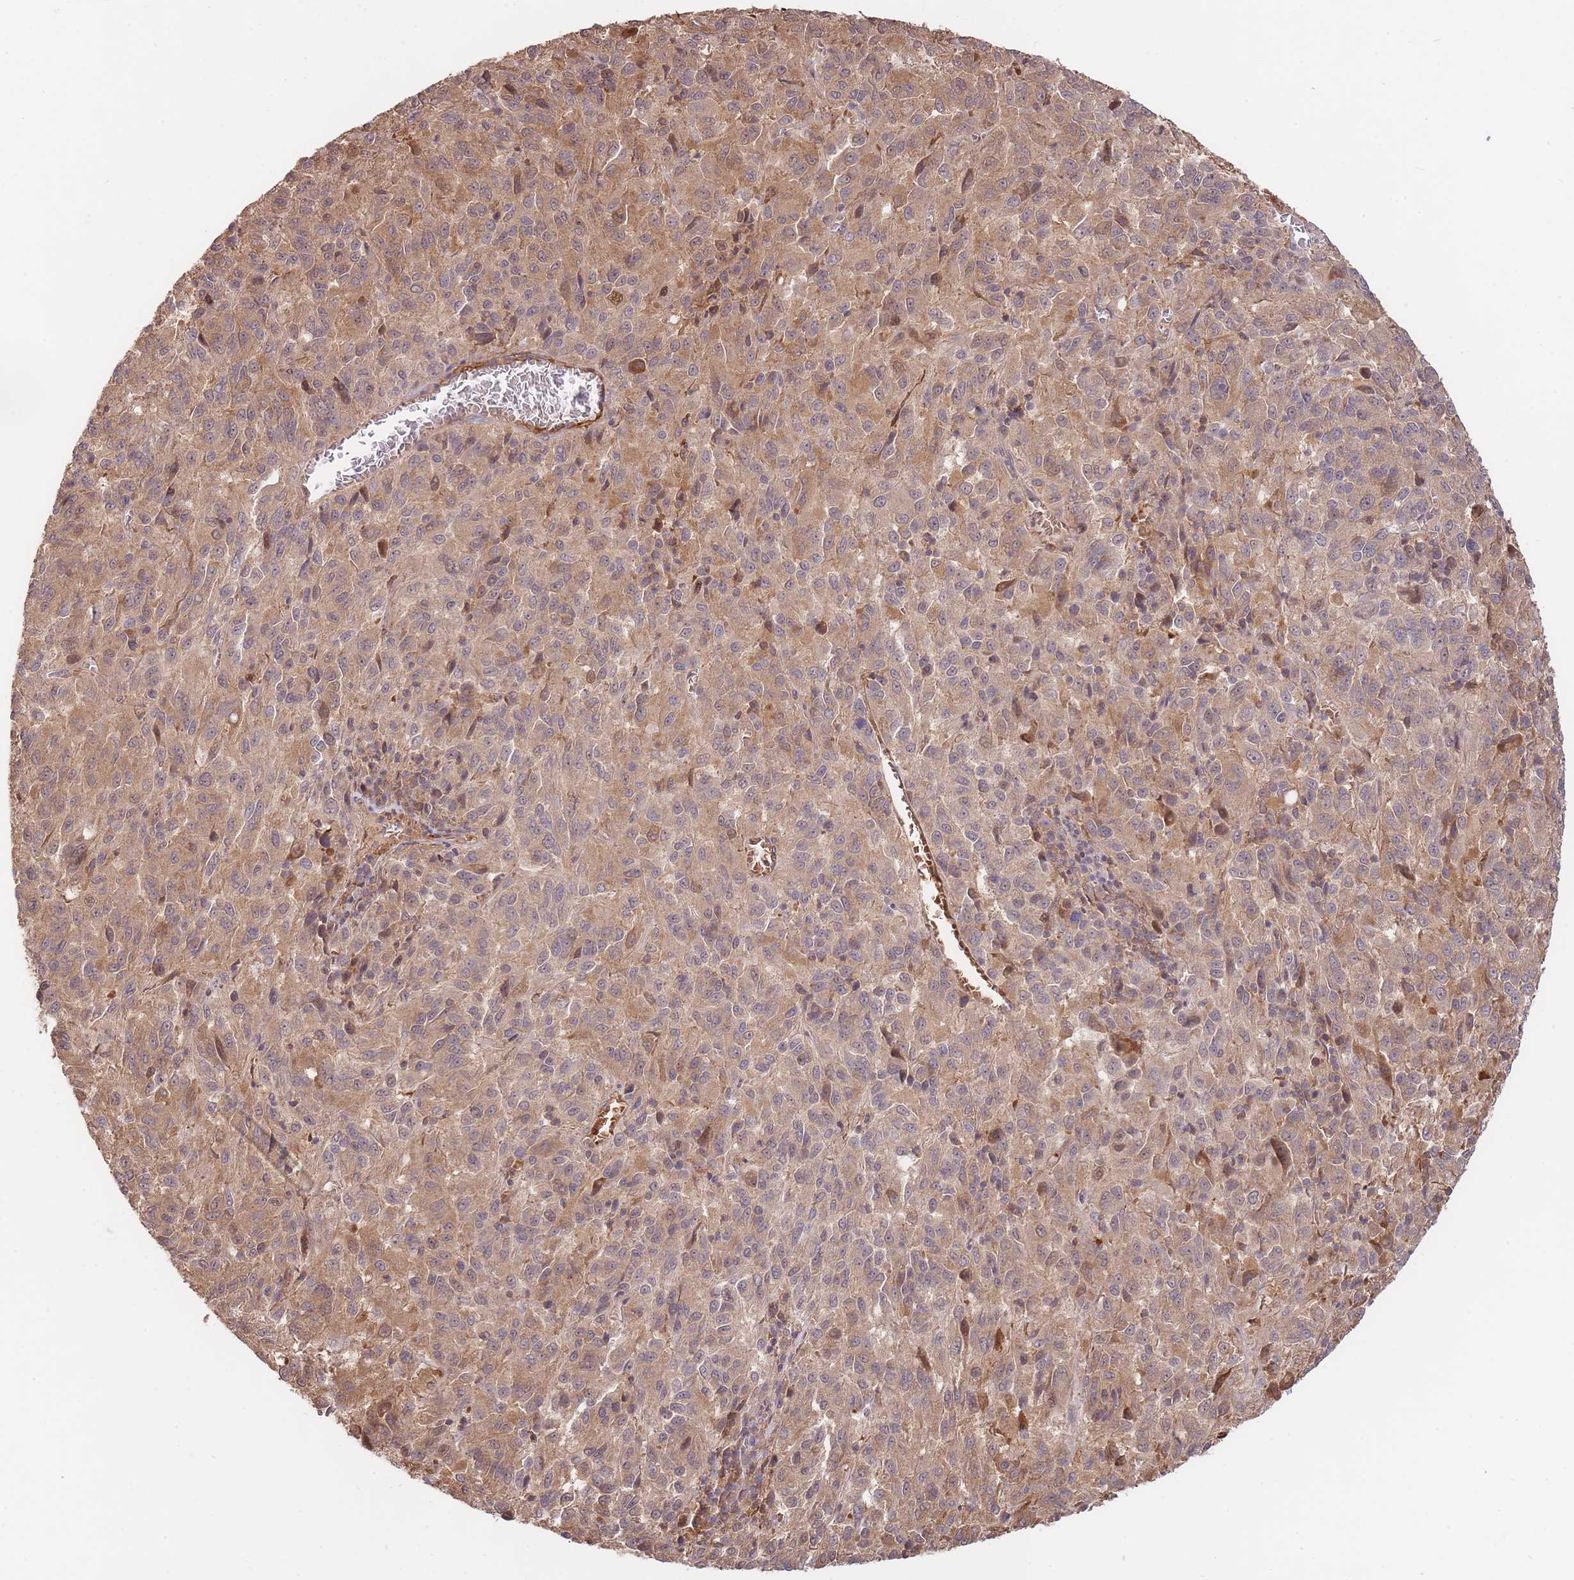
{"staining": {"intensity": "weak", "quantity": ">75%", "location": "cytoplasmic/membranous"}, "tissue": "melanoma", "cell_type": "Tumor cells", "image_type": "cancer", "snomed": [{"axis": "morphology", "description": "Malignant melanoma, Metastatic site"}, {"axis": "topography", "description": "Lung"}], "caption": "A brown stain shows weak cytoplasmic/membranous staining of a protein in human malignant melanoma (metastatic site) tumor cells. (Stains: DAB (3,3'-diaminobenzidine) in brown, nuclei in blue, Microscopy: brightfield microscopy at high magnification).", "gene": "ZNF304", "patient": {"sex": "male", "age": 64}}